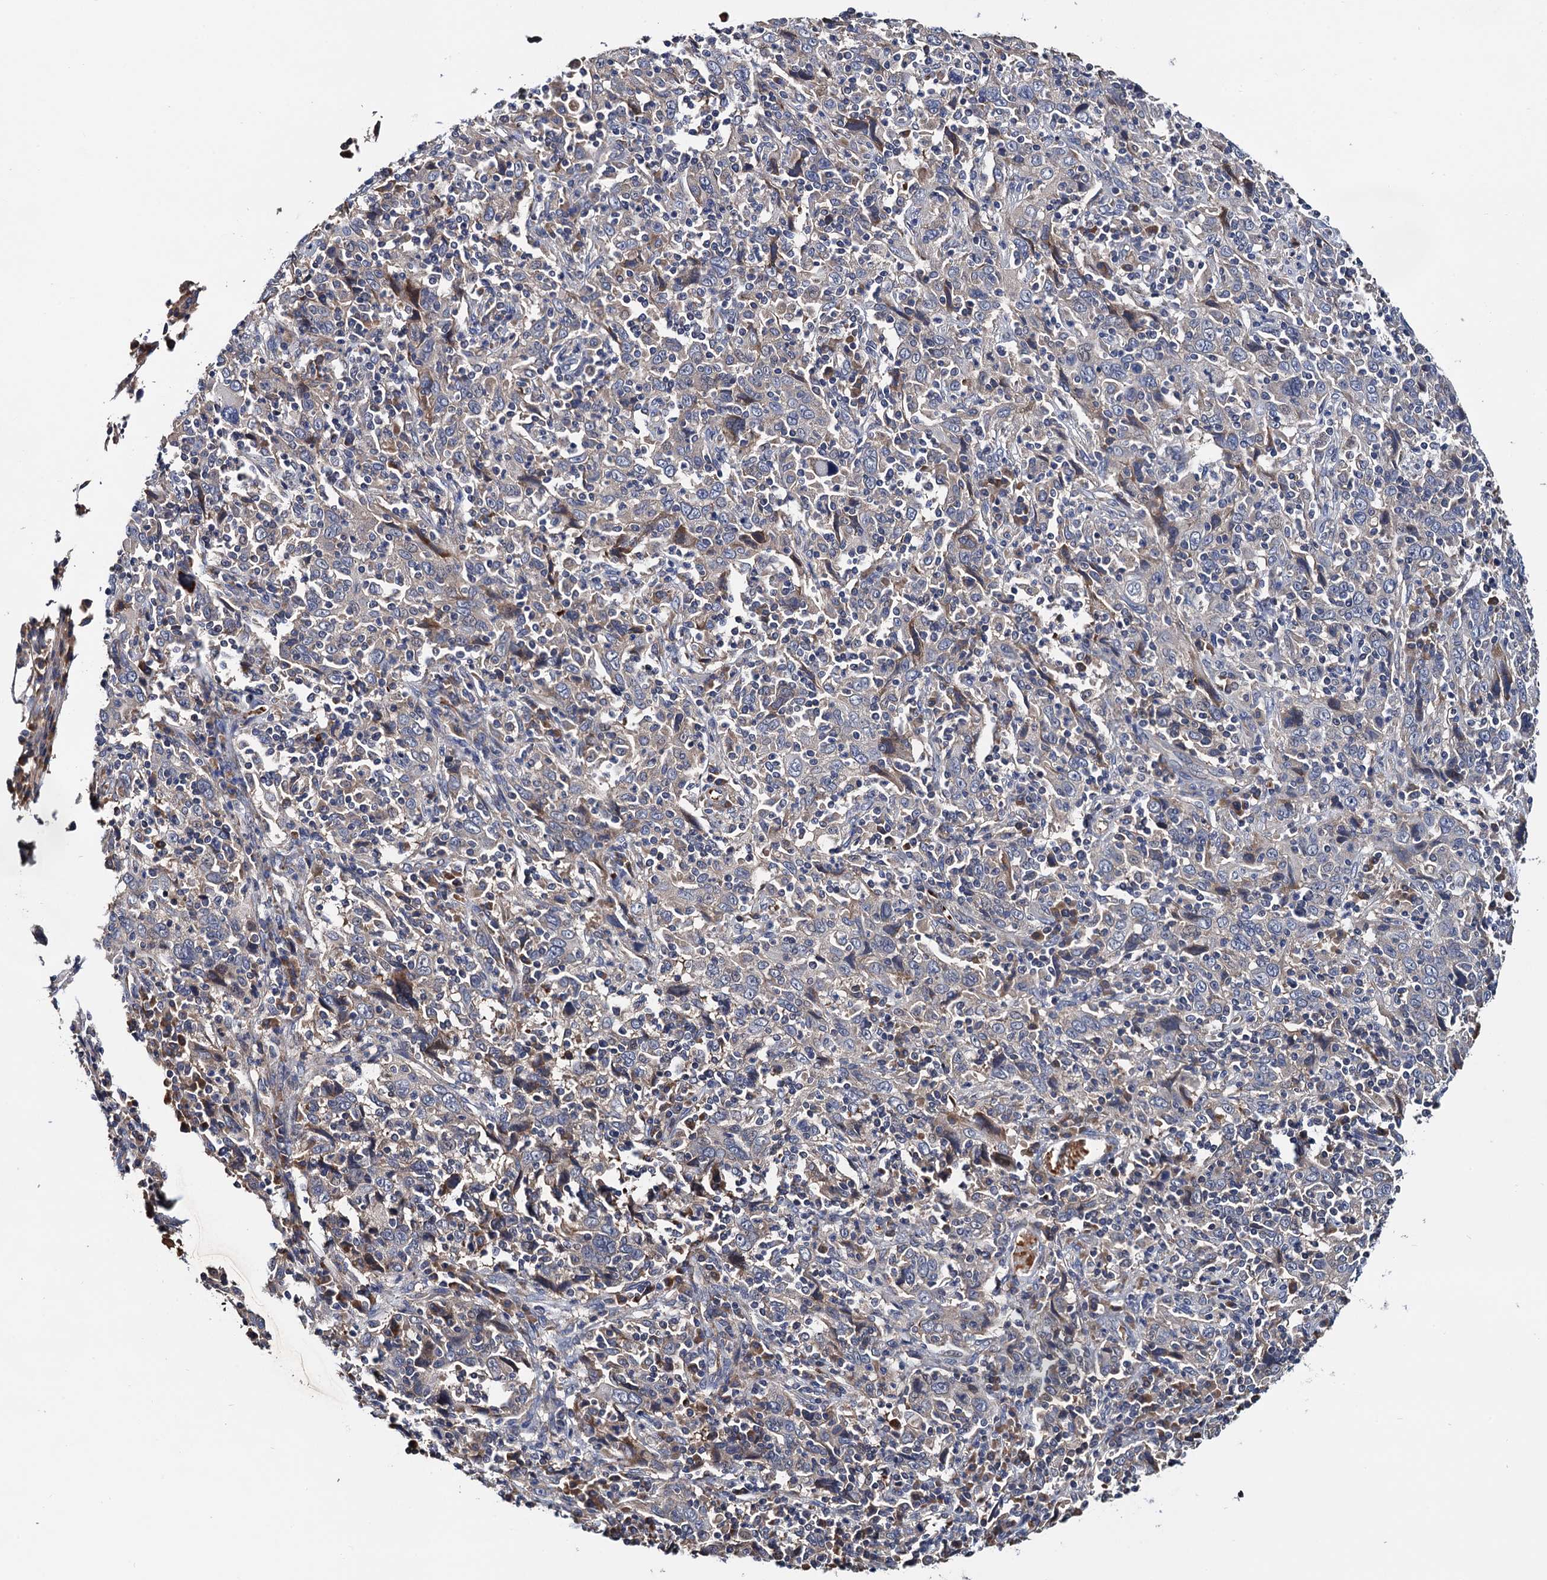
{"staining": {"intensity": "negative", "quantity": "none", "location": "none"}, "tissue": "cervical cancer", "cell_type": "Tumor cells", "image_type": "cancer", "snomed": [{"axis": "morphology", "description": "Squamous cell carcinoma, NOS"}, {"axis": "topography", "description": "Cervix"}], "caption": "Immunohistochemical staining of cervical cancer shows no significant staining in tumor cells.", "gene": "TRMT112", "patient": {"sex": "female", "age": 46}}